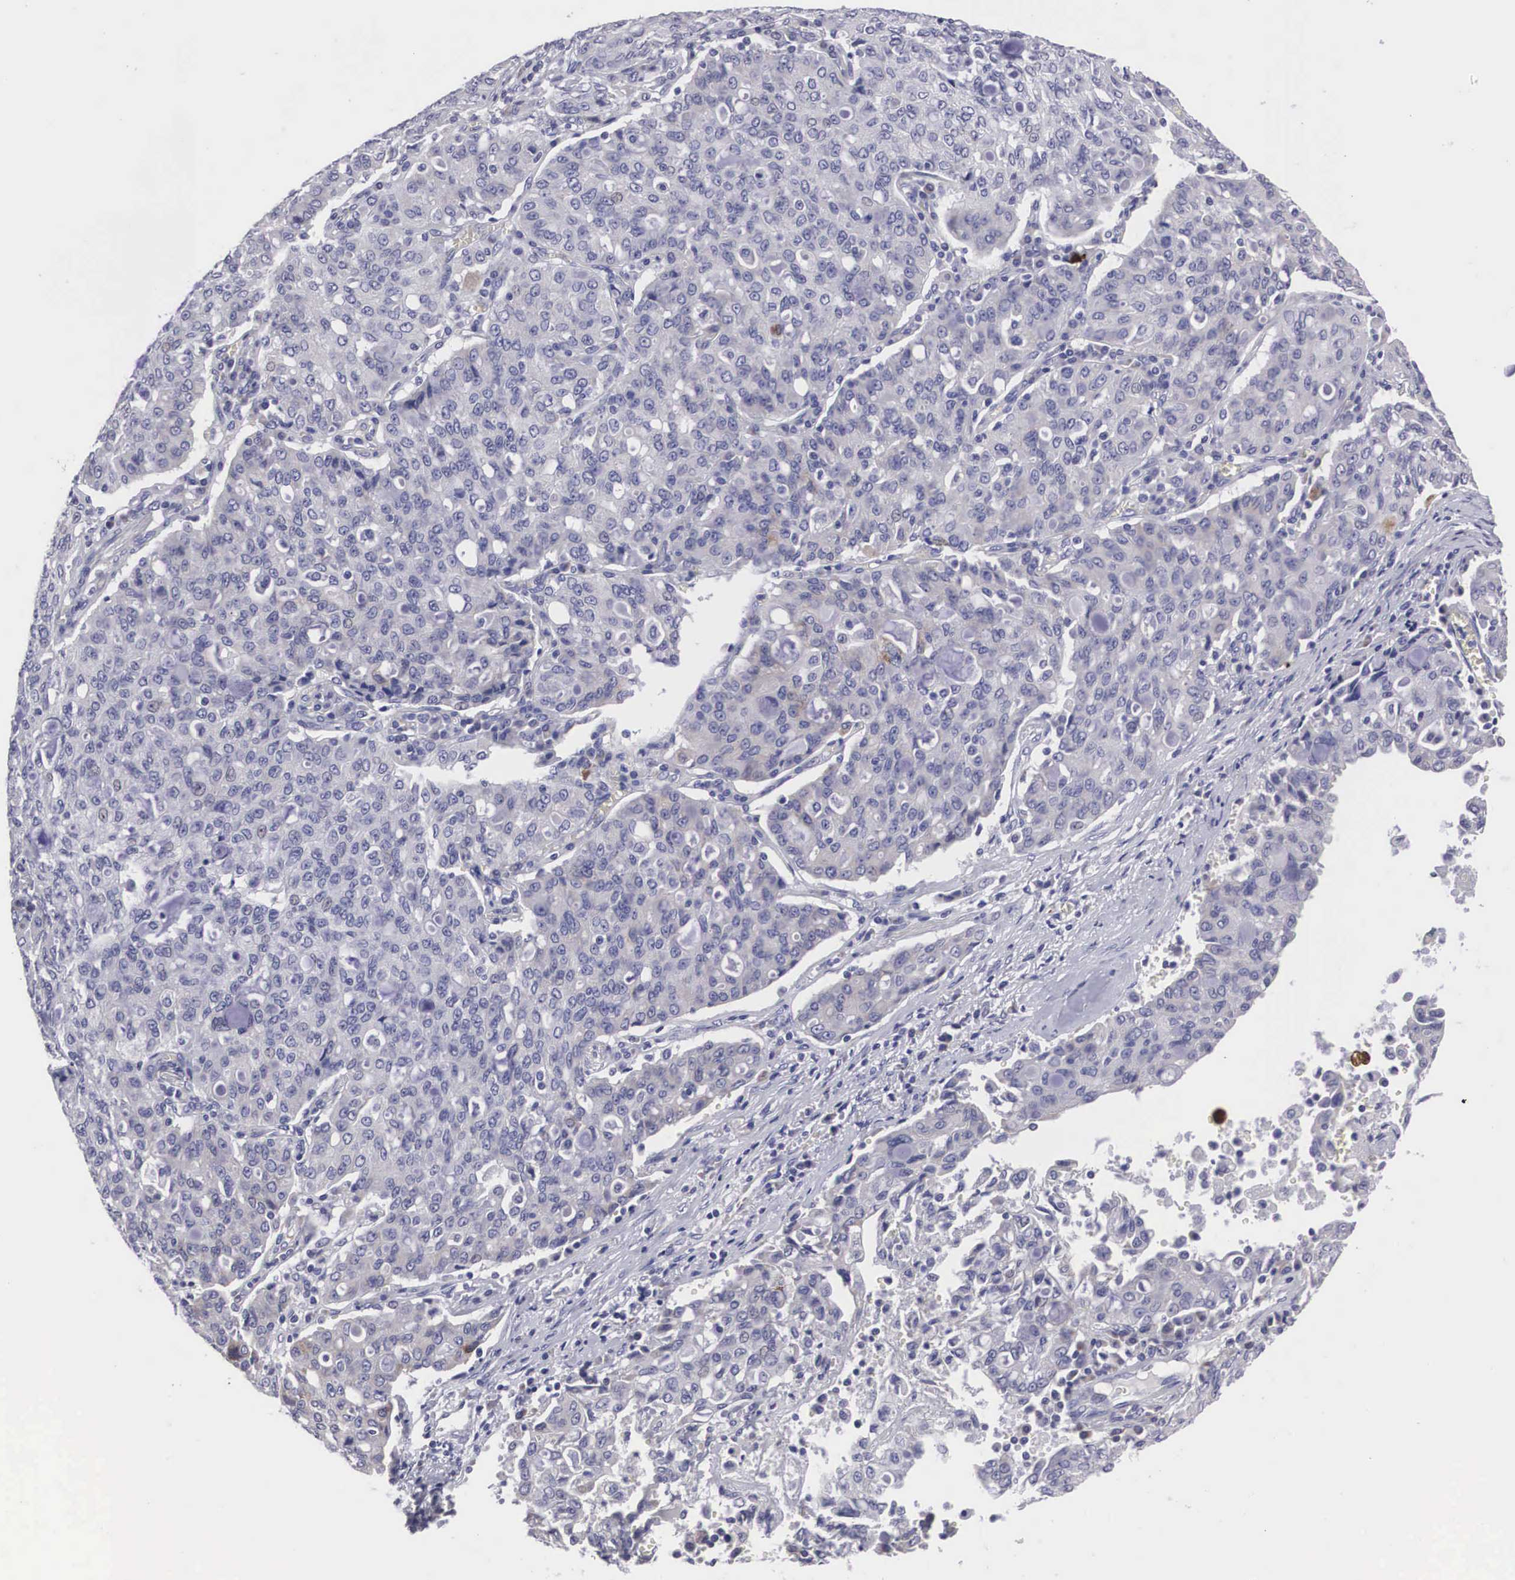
{"staining": {"intensity": "negative", "quantity": "none", "location": "none"}, "tissue": "lung cancer", "cell_type": "Tumor cells", "image_type": "cancer", "snomed": [{"axis": "morphology", "description": "Adenocarcinoma, NOS"}, {"axis": "topography", "description": "Lung"}], "caption": "Histopathology image shows no protein positivity in tumor cells of lung adenocarcinoma tissue.", "gene": "ARMCX3", "patient": {"sex": "female", "age": 44}}